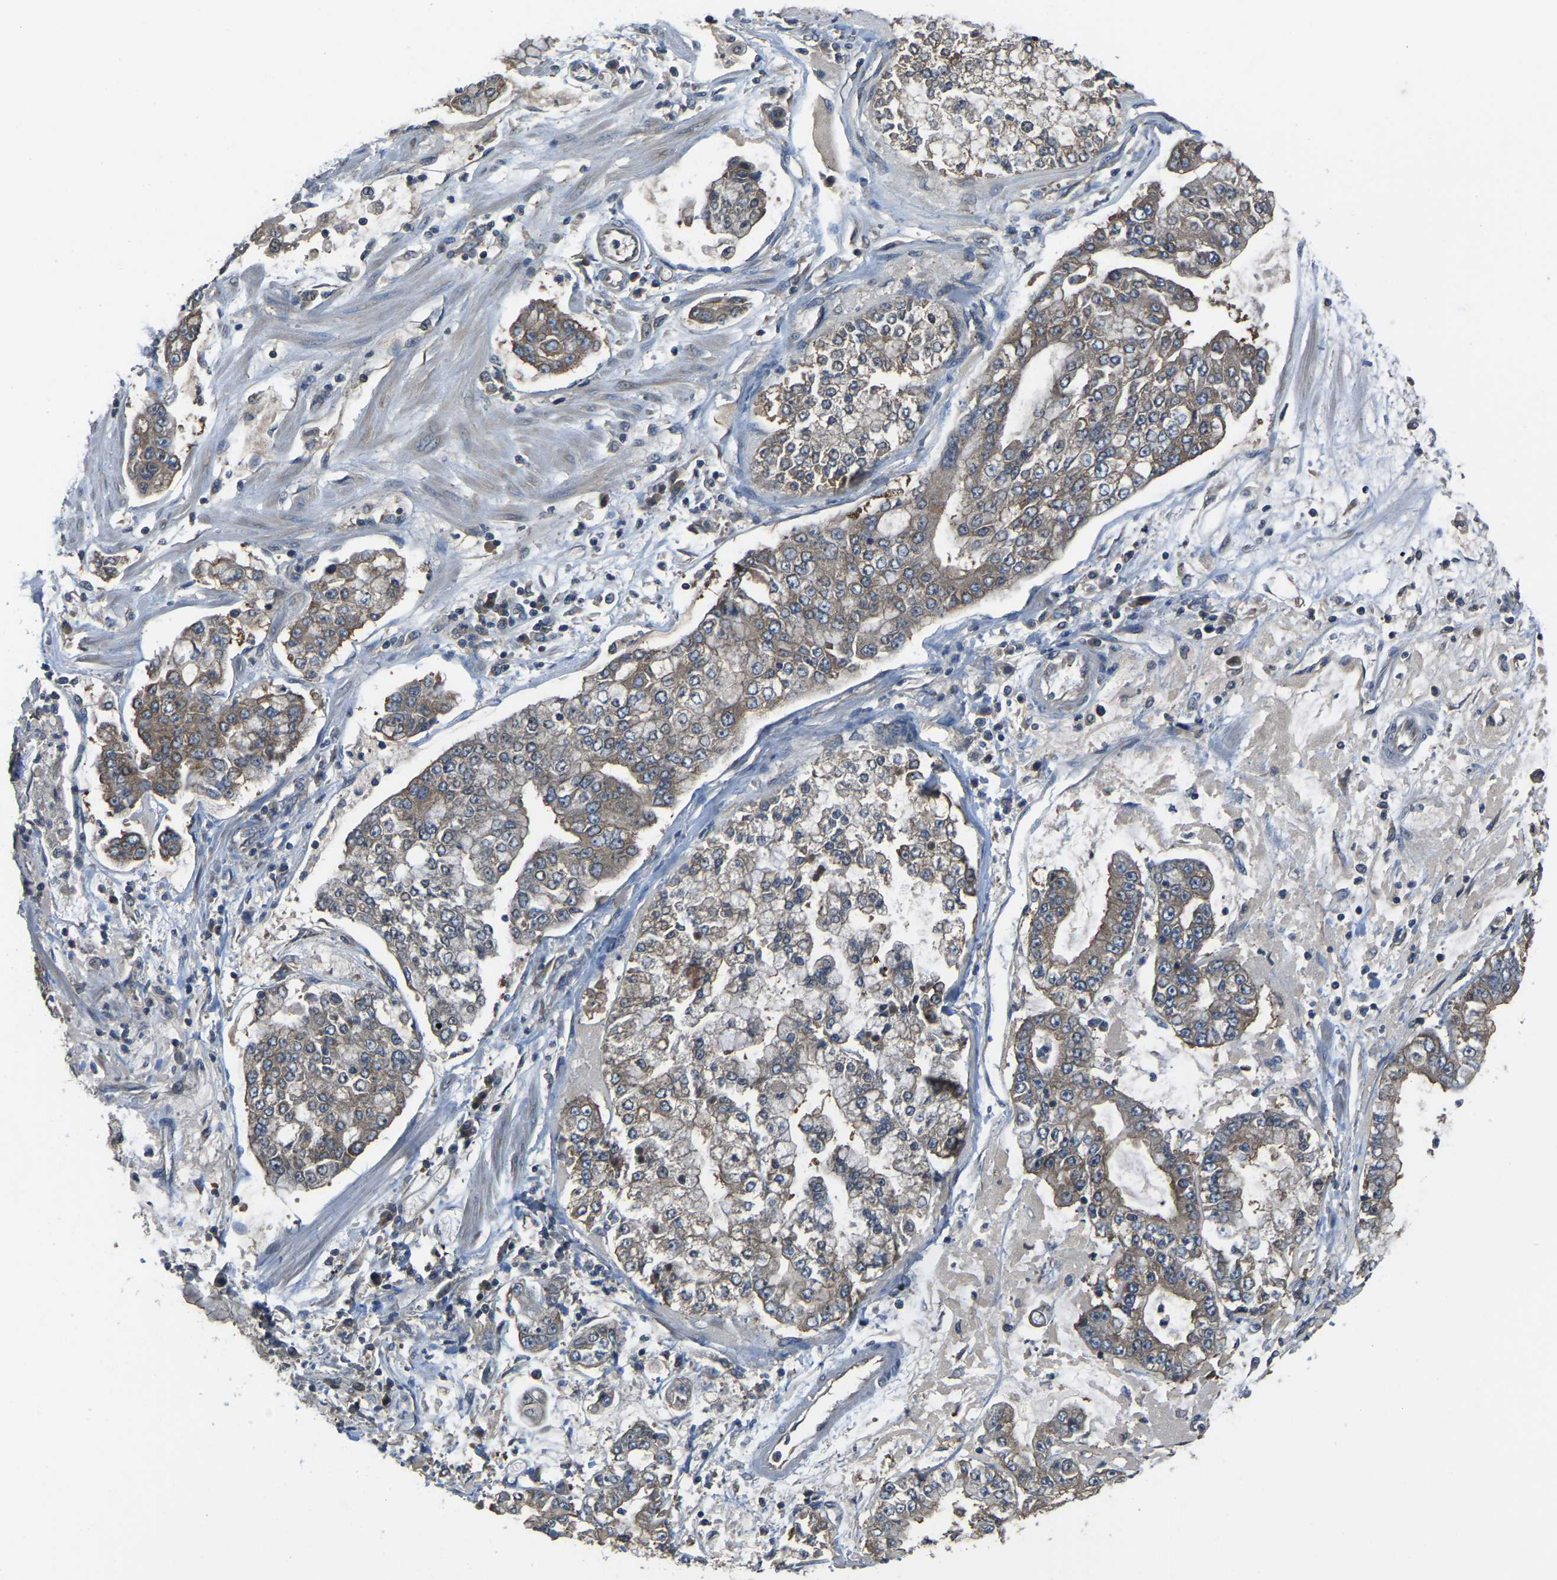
{"staining": {"intensity": "moderate", "quantity": ">75%", "location": "cytoplasmic/membranous"}, "tissue": "stomach cancer", "cell_type": "Tumor cells", "image_type": "cancer", "snomed": [{"axis": "morphology", "description": "Adenocarcinoma, NOS"}, {"axis": "topography", "description": "Stomach"}], "caption": "The photomicrograph displays staining of stomach cancer, revealing moderate cytoplasmic/membranous protein positivity (brown color) within tumor cells.", "gene": "AIMP1", "patient": {"sex": "male", "age": 76}}